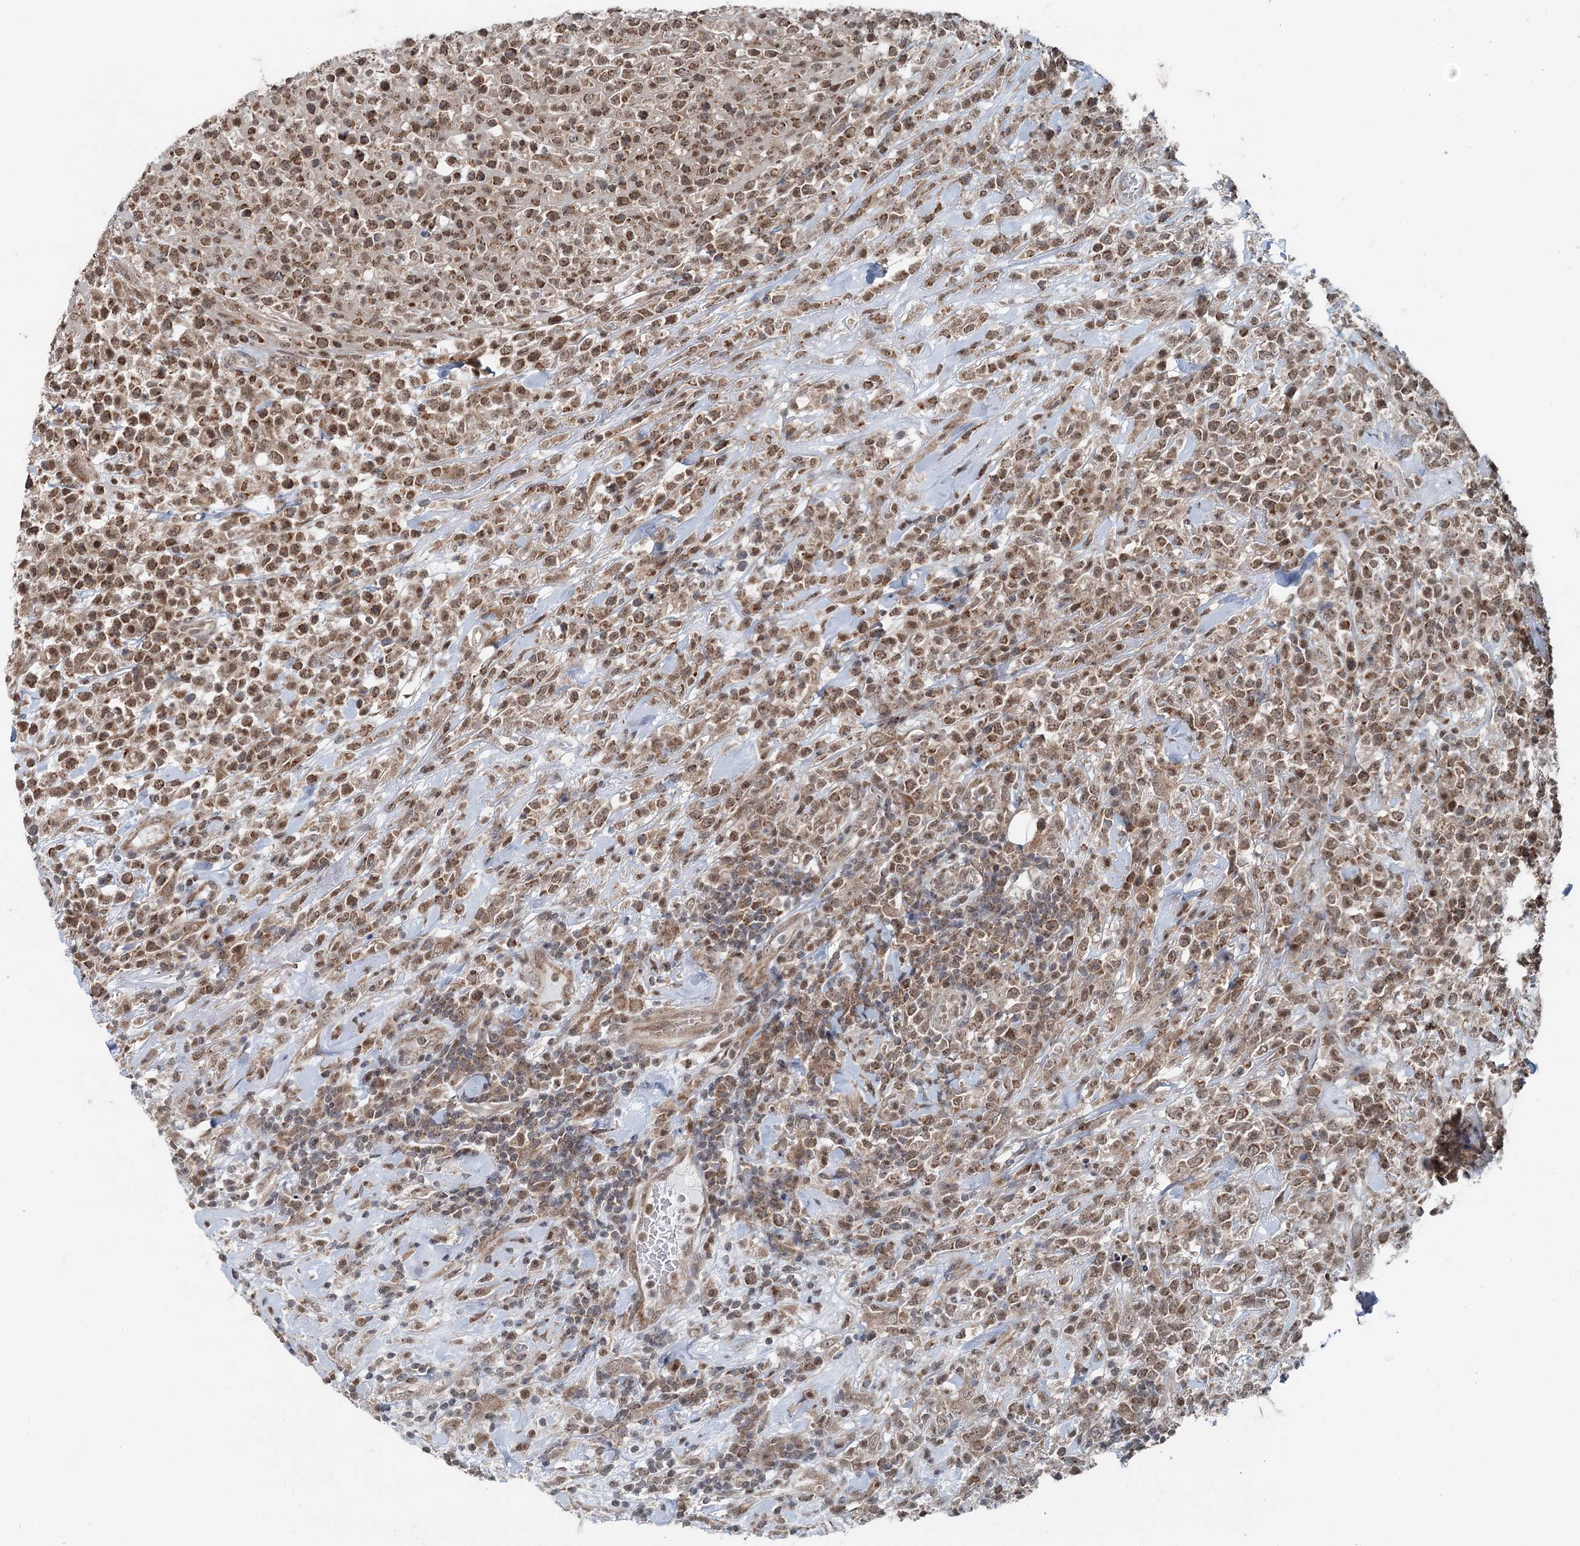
{"staining": {"intensity": "moderate", "quantity": ">75%", "location": "cytoplasmic/membranous,nuclear"}, "tissue": "lymphoma", "cell_type": "Tumor cells", "image_type": "cancer", "snomed": [{"axis": "morphology", "description": "Malignant lymphoma, non-Hodgkin's type, High grade"}, {"axis": "topography", "description": "Colon"}], "caption": "Moderate cytoplasmic/membranous and nuclear staining for a protein is identified in about >75% of tumor cells of malignant lymphoma, non-Hodgkin's type (high-grade) using immunohistochemistry (IHC).", "gene": "WAPL", "patient": {"sex": "female", "age": 53}}